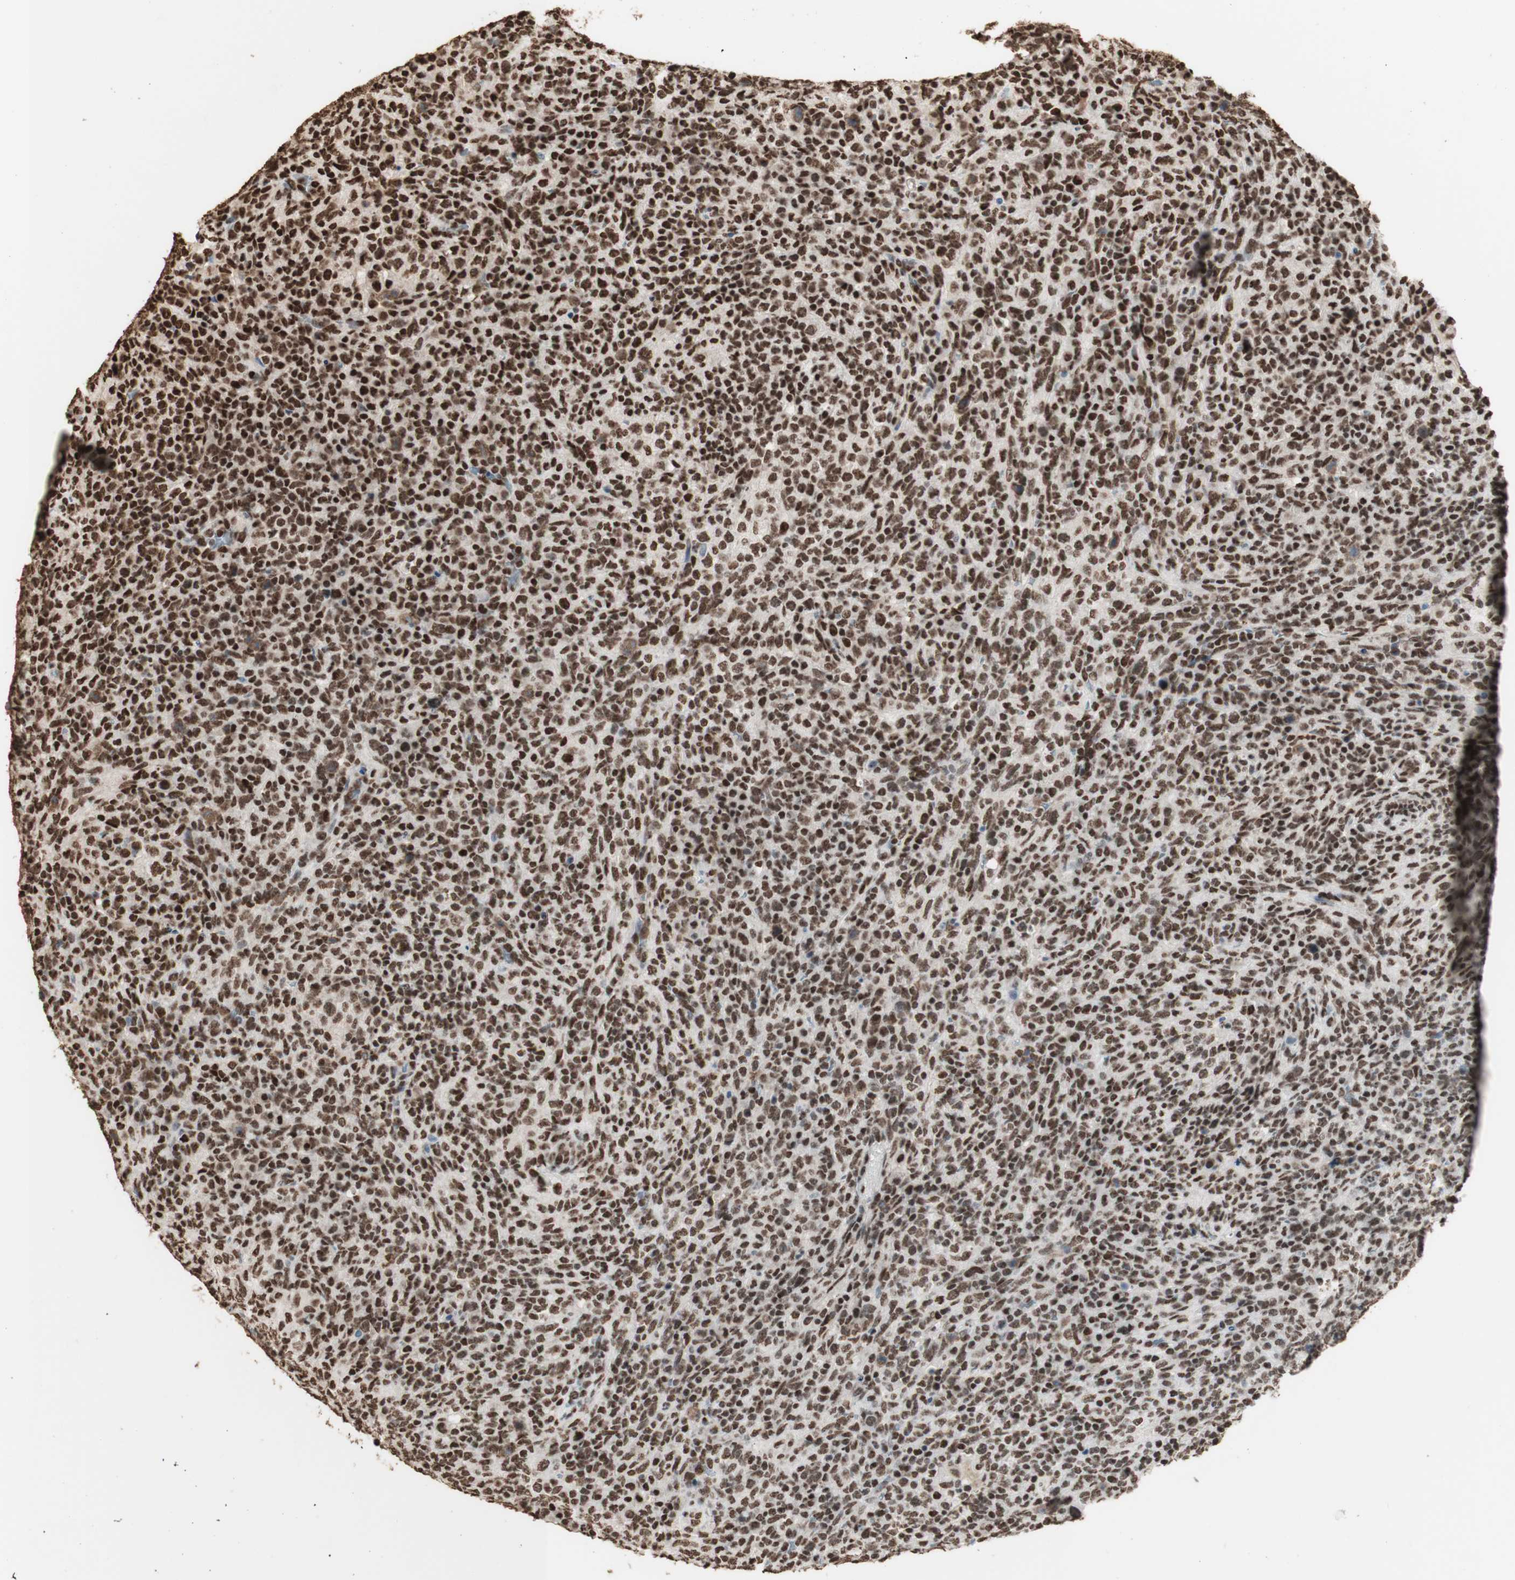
{"staining": {"intensity": "strong", "quantity": ">75%", "location": "nuclear"}, "tissue": "lymphoma", "cell_type": "Tumor cells", "image_type": "cancer", "snomed": [{"axis": "morphology", "description": "Malignant lymphoma, non-Hodgkin's type, High grade"}, {"axis": "topography", "description": "Lymph node"}], "caption": "DAB immunohistochemical staining of malignant lymphoma, non-Hodgkin's type (high-grade) displays strong nuclear protein expression in about >75% of tumor cells.", "gene": "HNRNPA2B1", "patient": {"sex": "female", "age": 76}}